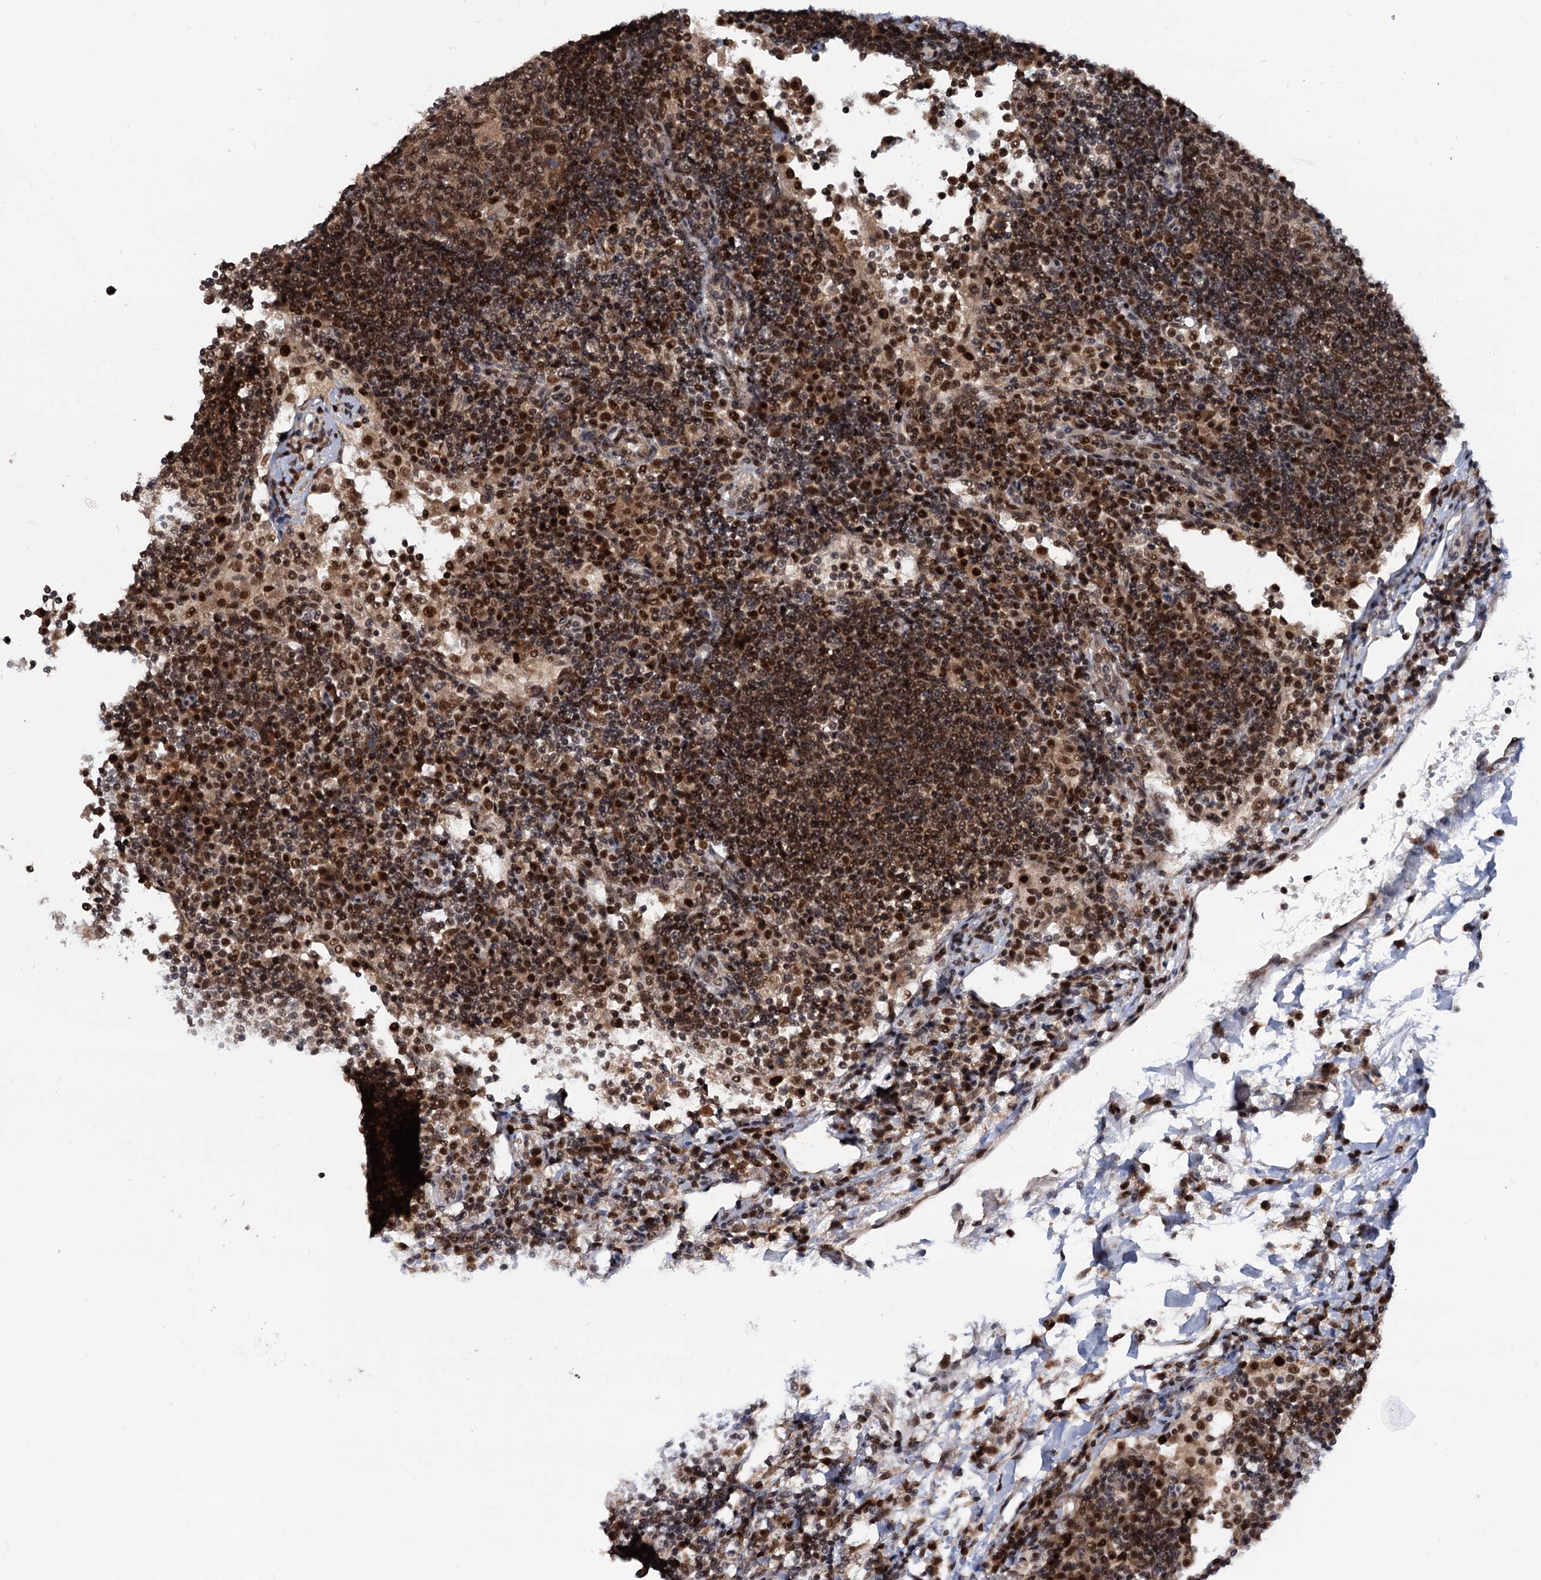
{"staining": {"intensity": "strong", "quantity": ">75%", "location": "cytoplasmic/membranous,nuclear"}, "tissue": "lymph node", "cell_type": "Germinal center cells", "image_type": "normal", "snomed": [{"axis": "morphology", "description": "Normal tissue, NOS"}, {"axis": "topography", "description": "Lymph node"}], "caption": "Immunohistochemistry of normal lymph node demonstrates high levels of strong cytoplasmic/membranous,nuclear positivity in about >75% of germinal center cells.", "gene": "RNASEH2B", "patient": {"sex": "female", "age": 53}}